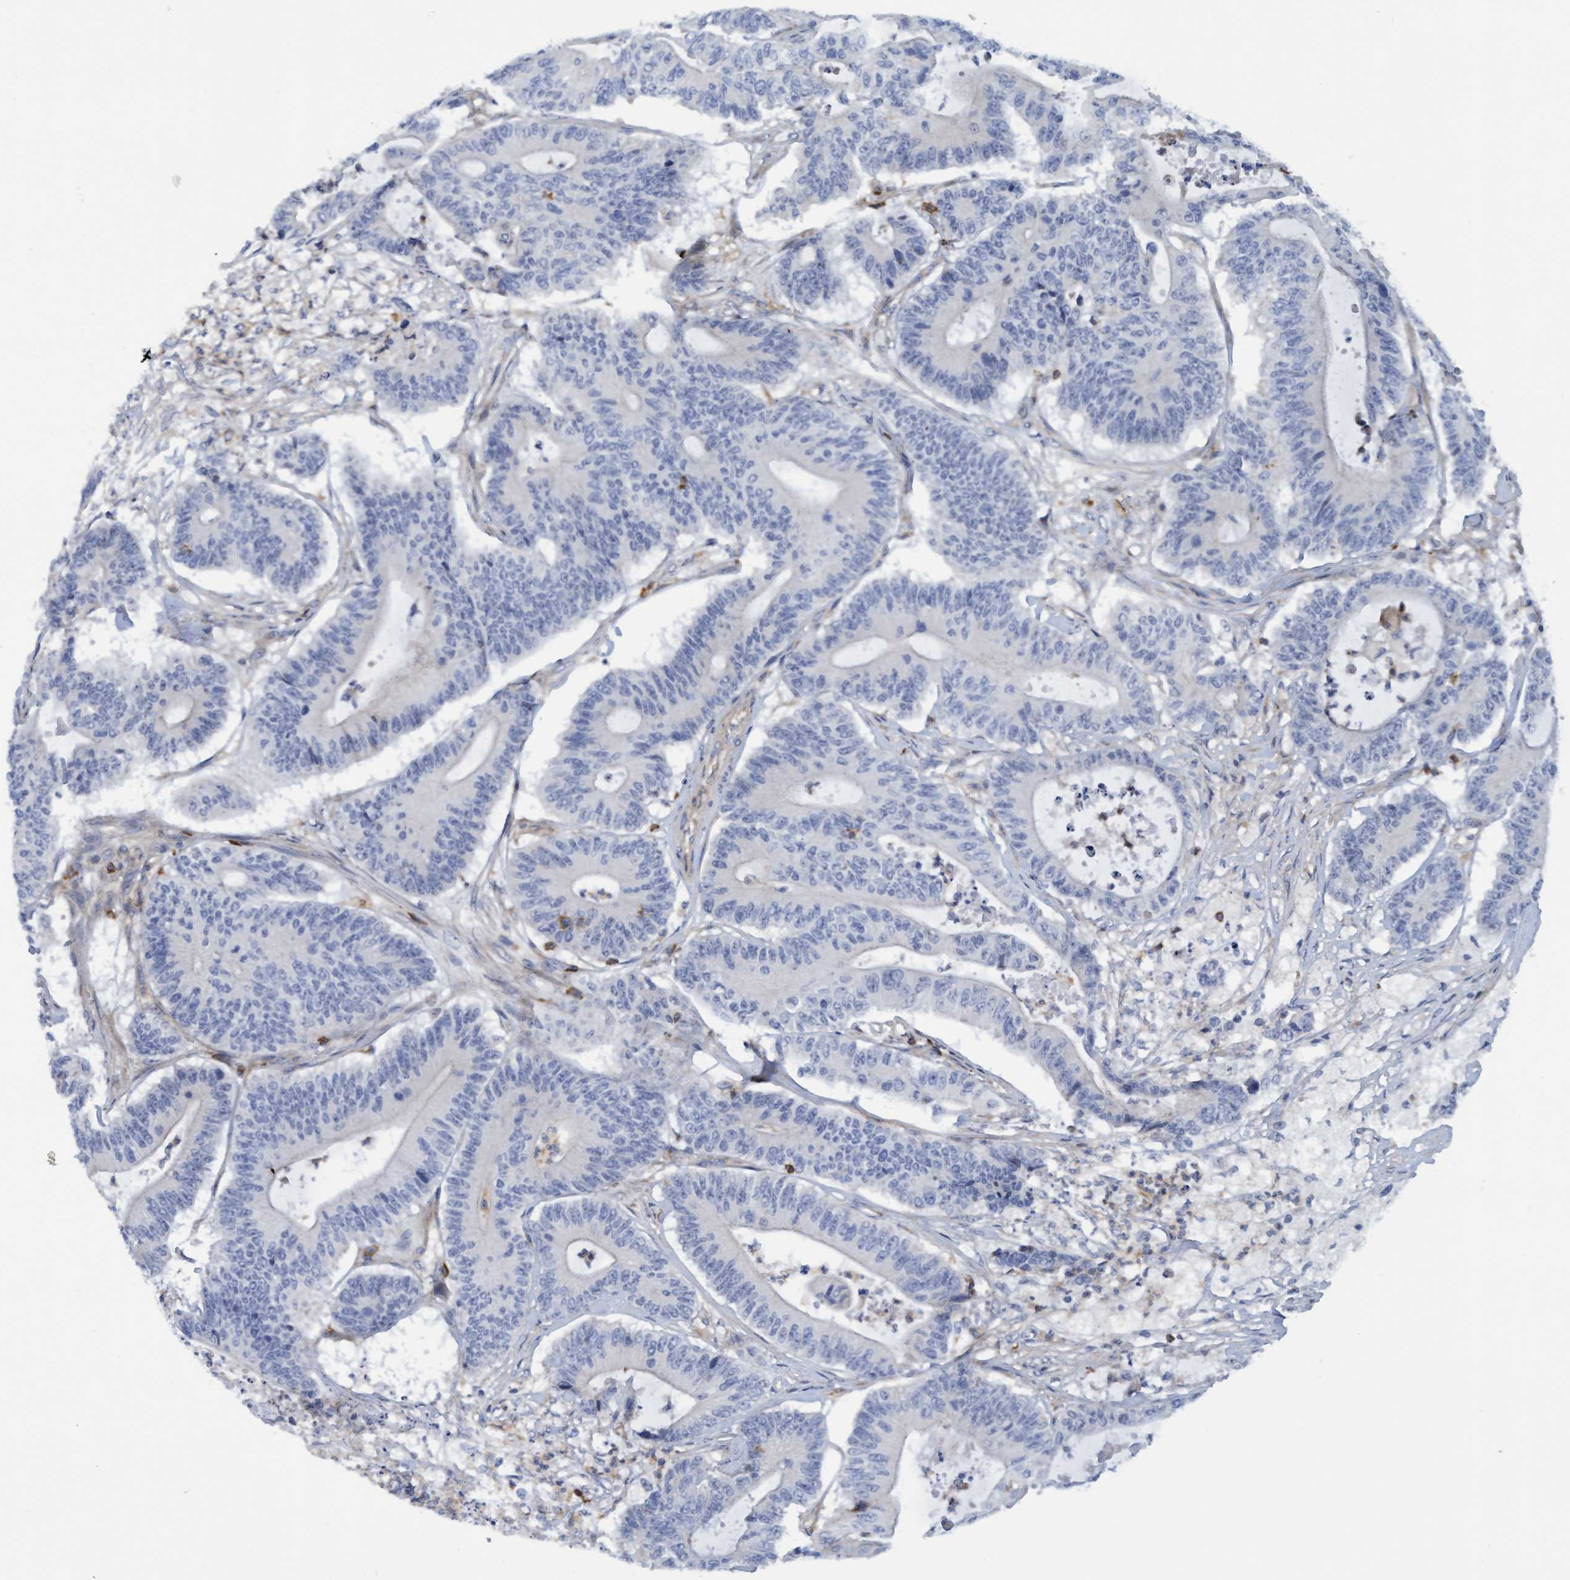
{"staining": {"intensity": "negative", "quantity": "none", "location": "none"}, "tissue": "colorectal cancer", "cell_type": "Tumor cells", "image_type": "cancer", "snomed": [{"axis": "morphology", "description": "Adenocarcinoma, NOS"}, {"axis": "topography", "description": "Colon"}], "caption": "Tumor cells are negative for brown protein staining in adenocarcinoma (colorectal).", "gene": "FNBP1", "patient": {"sex": "female", "age": 84}}